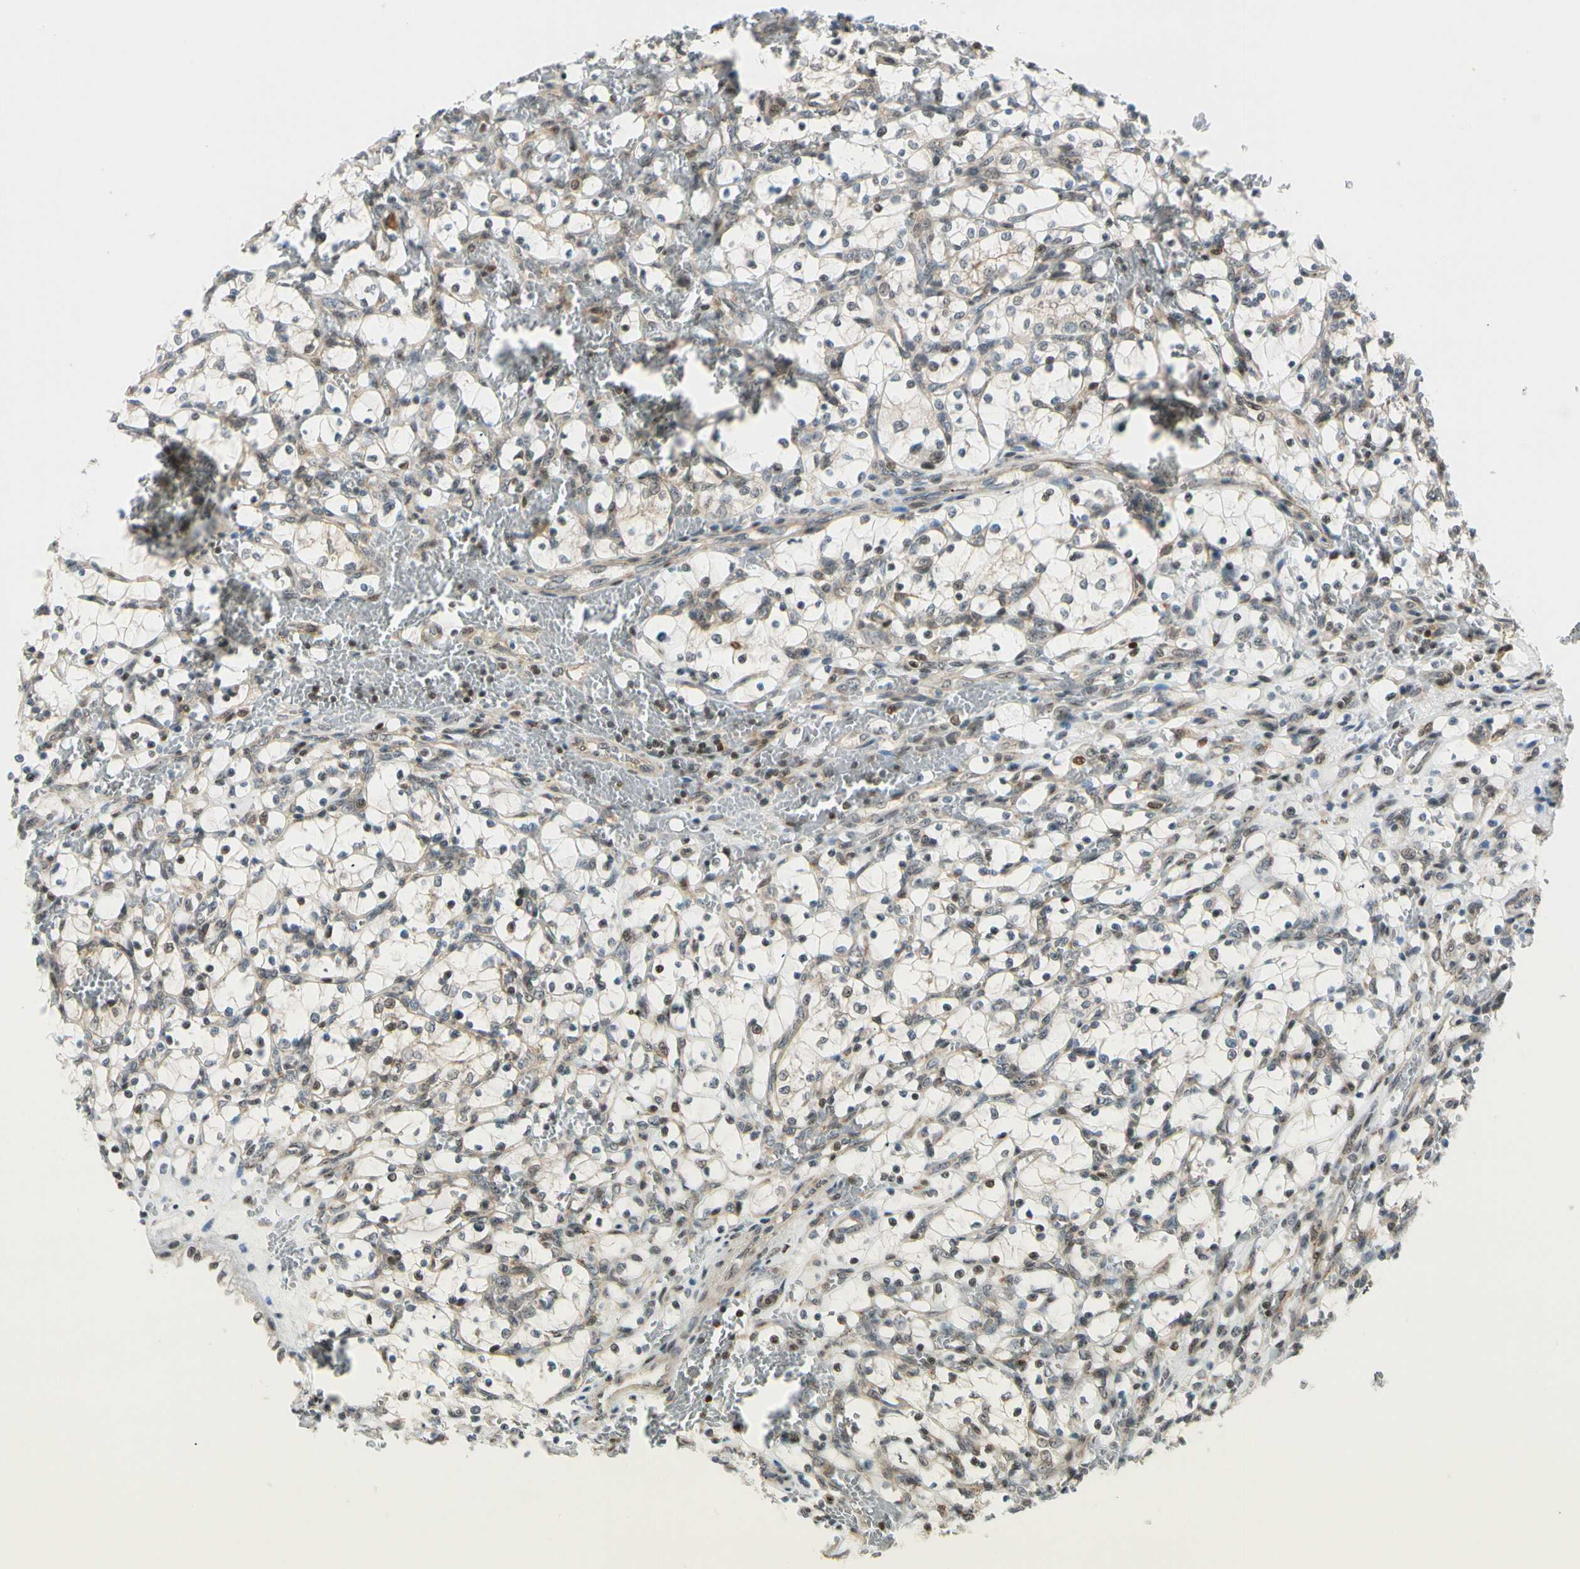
{"staining": {"intensity": "moderate", "quantity": "<25%", "location": "nuclear"}, "tissue": "renal cancer", "cell_type": "Tumor cells", "image_type": "cancer", "snomed": [{"axis": "morphology", "description": "Adenocarcinoma, NOS"}, {"axis": "topography", "description": "Kidney"}], "caption": "Moderate nuclear protein positivity is identified in about <25% of tumor cells in renal cancer (adenocarcinoma).", "gene": "DAXX", "patient": {"sex": "female", "age": 69}}